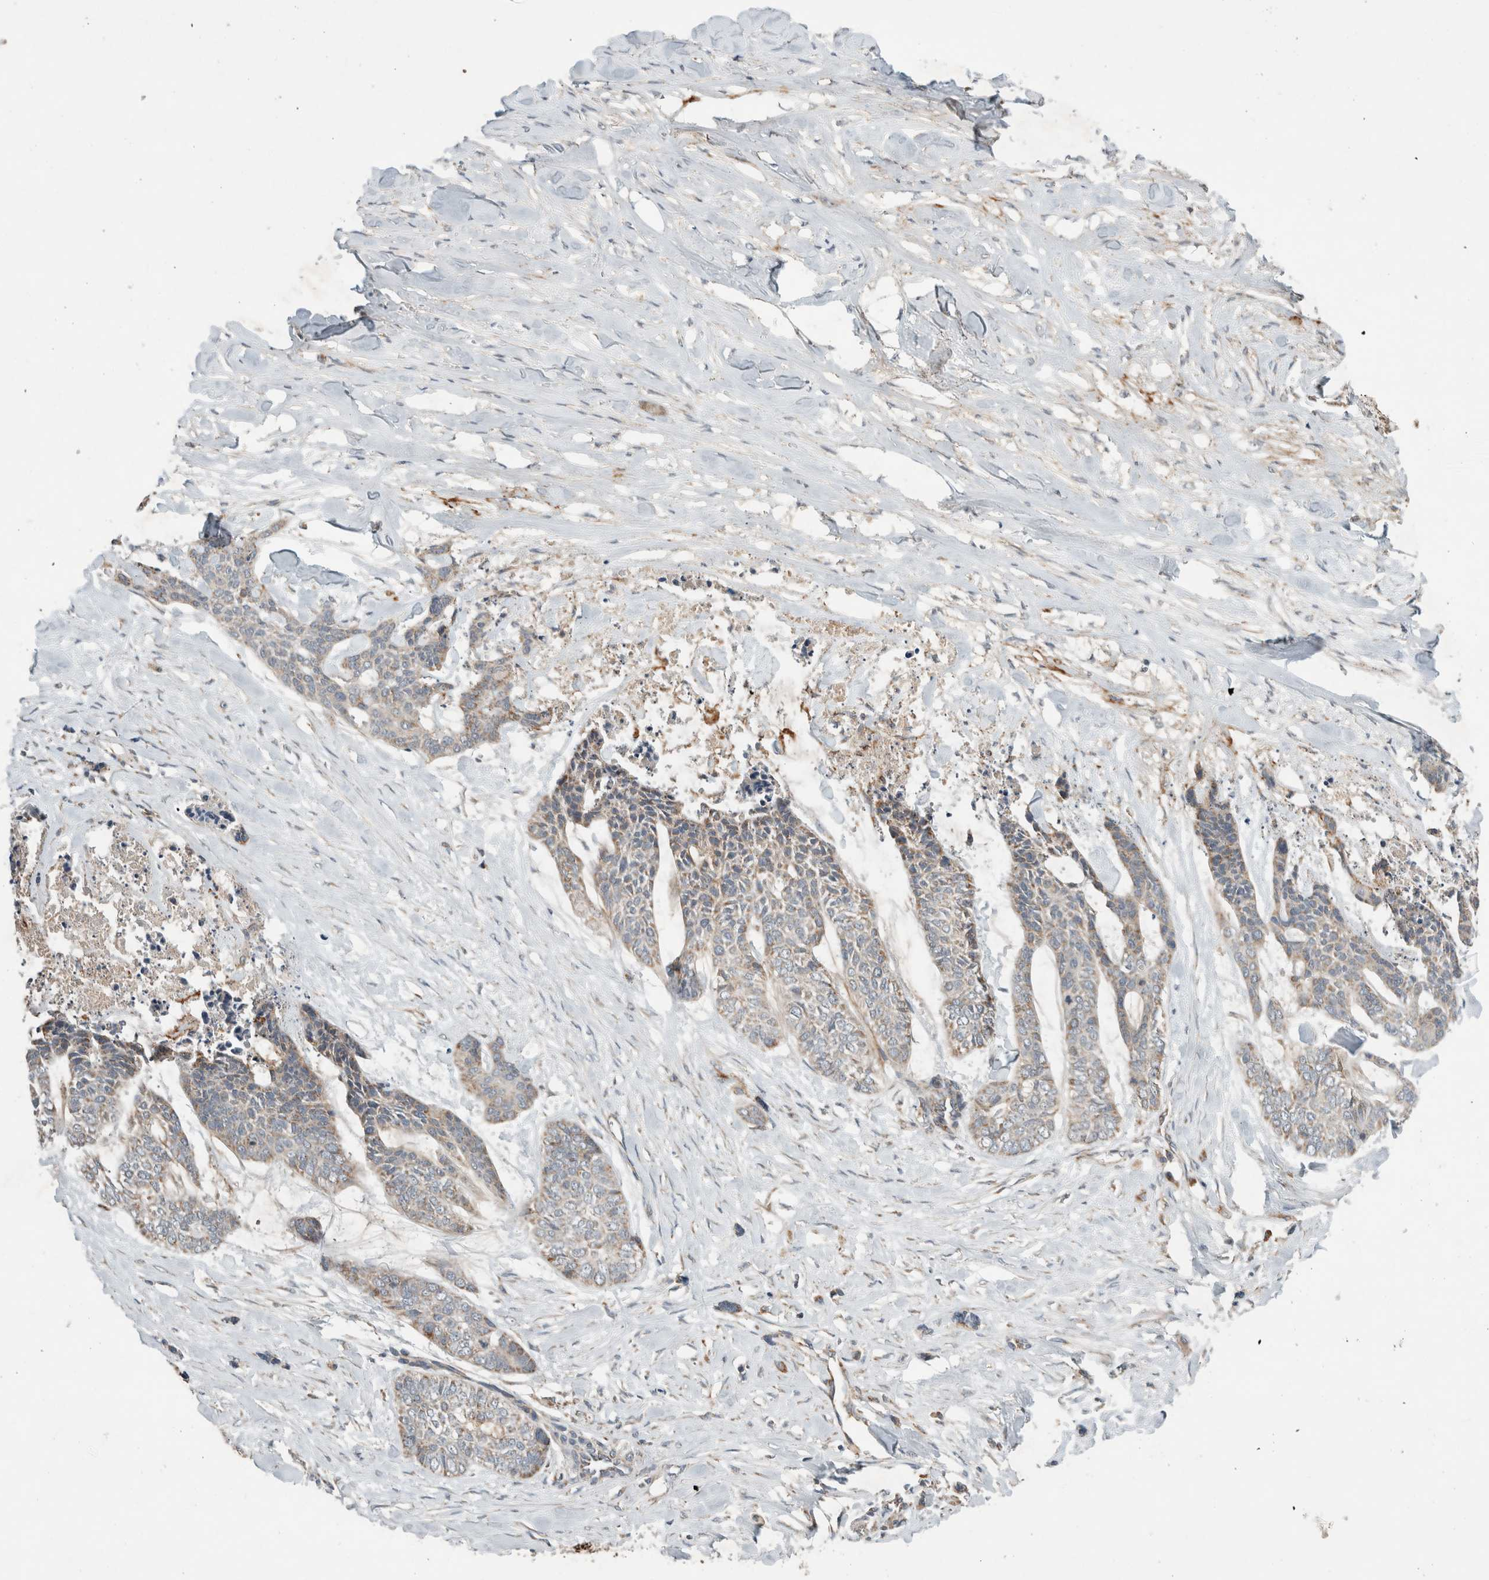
{"staining": {"intensity": "weak", "quantity": "25%-75%", "location": "cytoplasmic/membranous"}, "tissue": "skin cancer", "cell_type": "Tumor cells", "image_type": "cancer", "snomed": [{"axis": "morphology", "description": "Basal cell carcinoma"}, {"axis": "topography", "description": "Skin"}], "caption": "Weak cytoplasmic/membranous protein expression is appreciated in about 25%-75% of tumor cells in basal cell carcinoma (skin).", "gene": "AMPD1", "patient": {"sex": "female", "age": 64}}